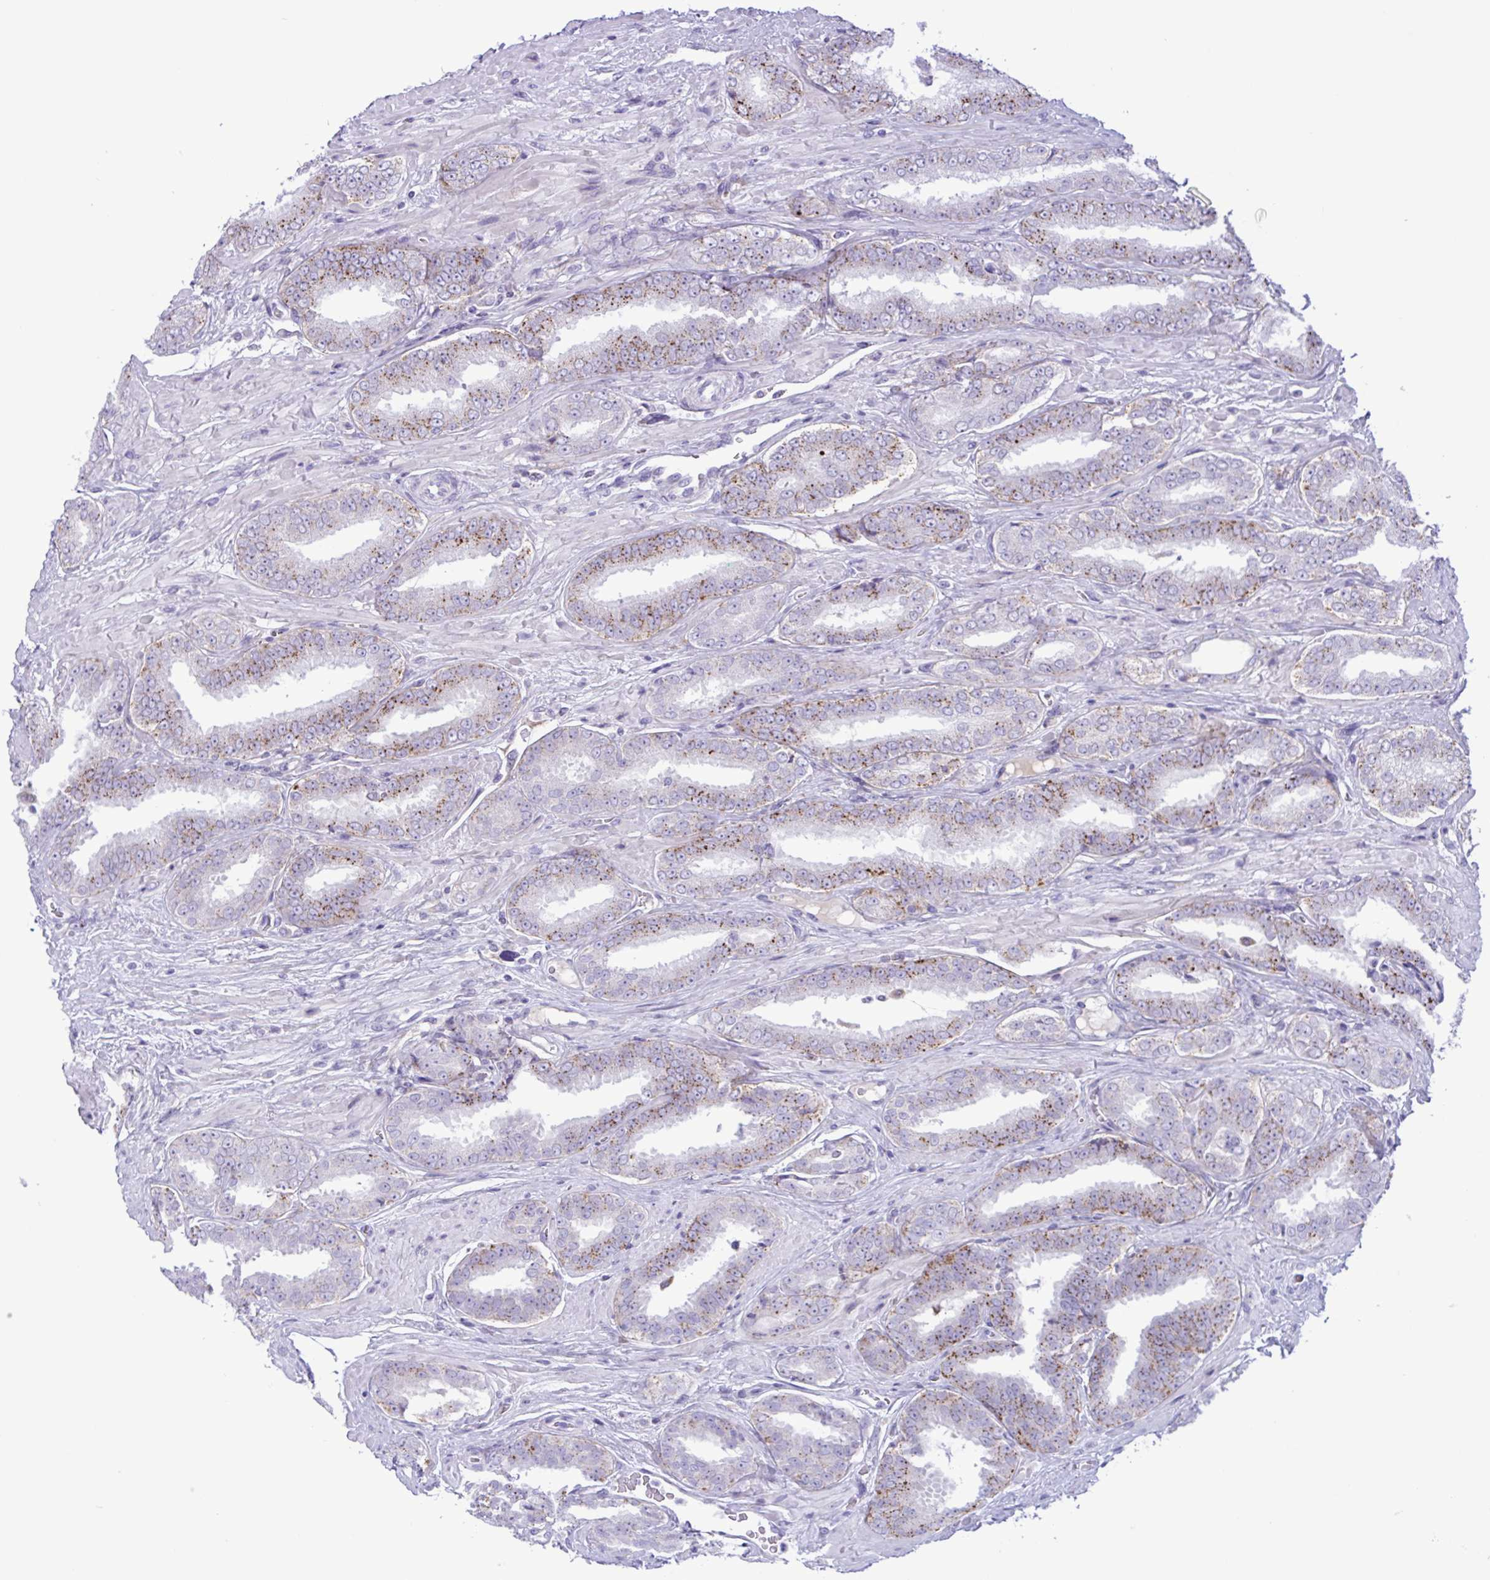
{"staining": {"intensity": "moderate", "quantity": "25%-75%", "location": "cytoplasmic/membranous"}, "tissue": "prostate cancer", "cell_type": "Tumor cells", "image_type": "cancer", "snomed": [{"axis": "morphology", "description": "Adenocarcinoma, High grade"}, {"axis": "topography", "description": "Prostate"}], "caption": "Protein staining displays moderate cytoplasmic/membranous staining in about 25%-75% of tumor cells in prostate high-grade adenocarcinoma.", "gene": "SREBF1", "patient": {"sex": "male", "age": 72}}